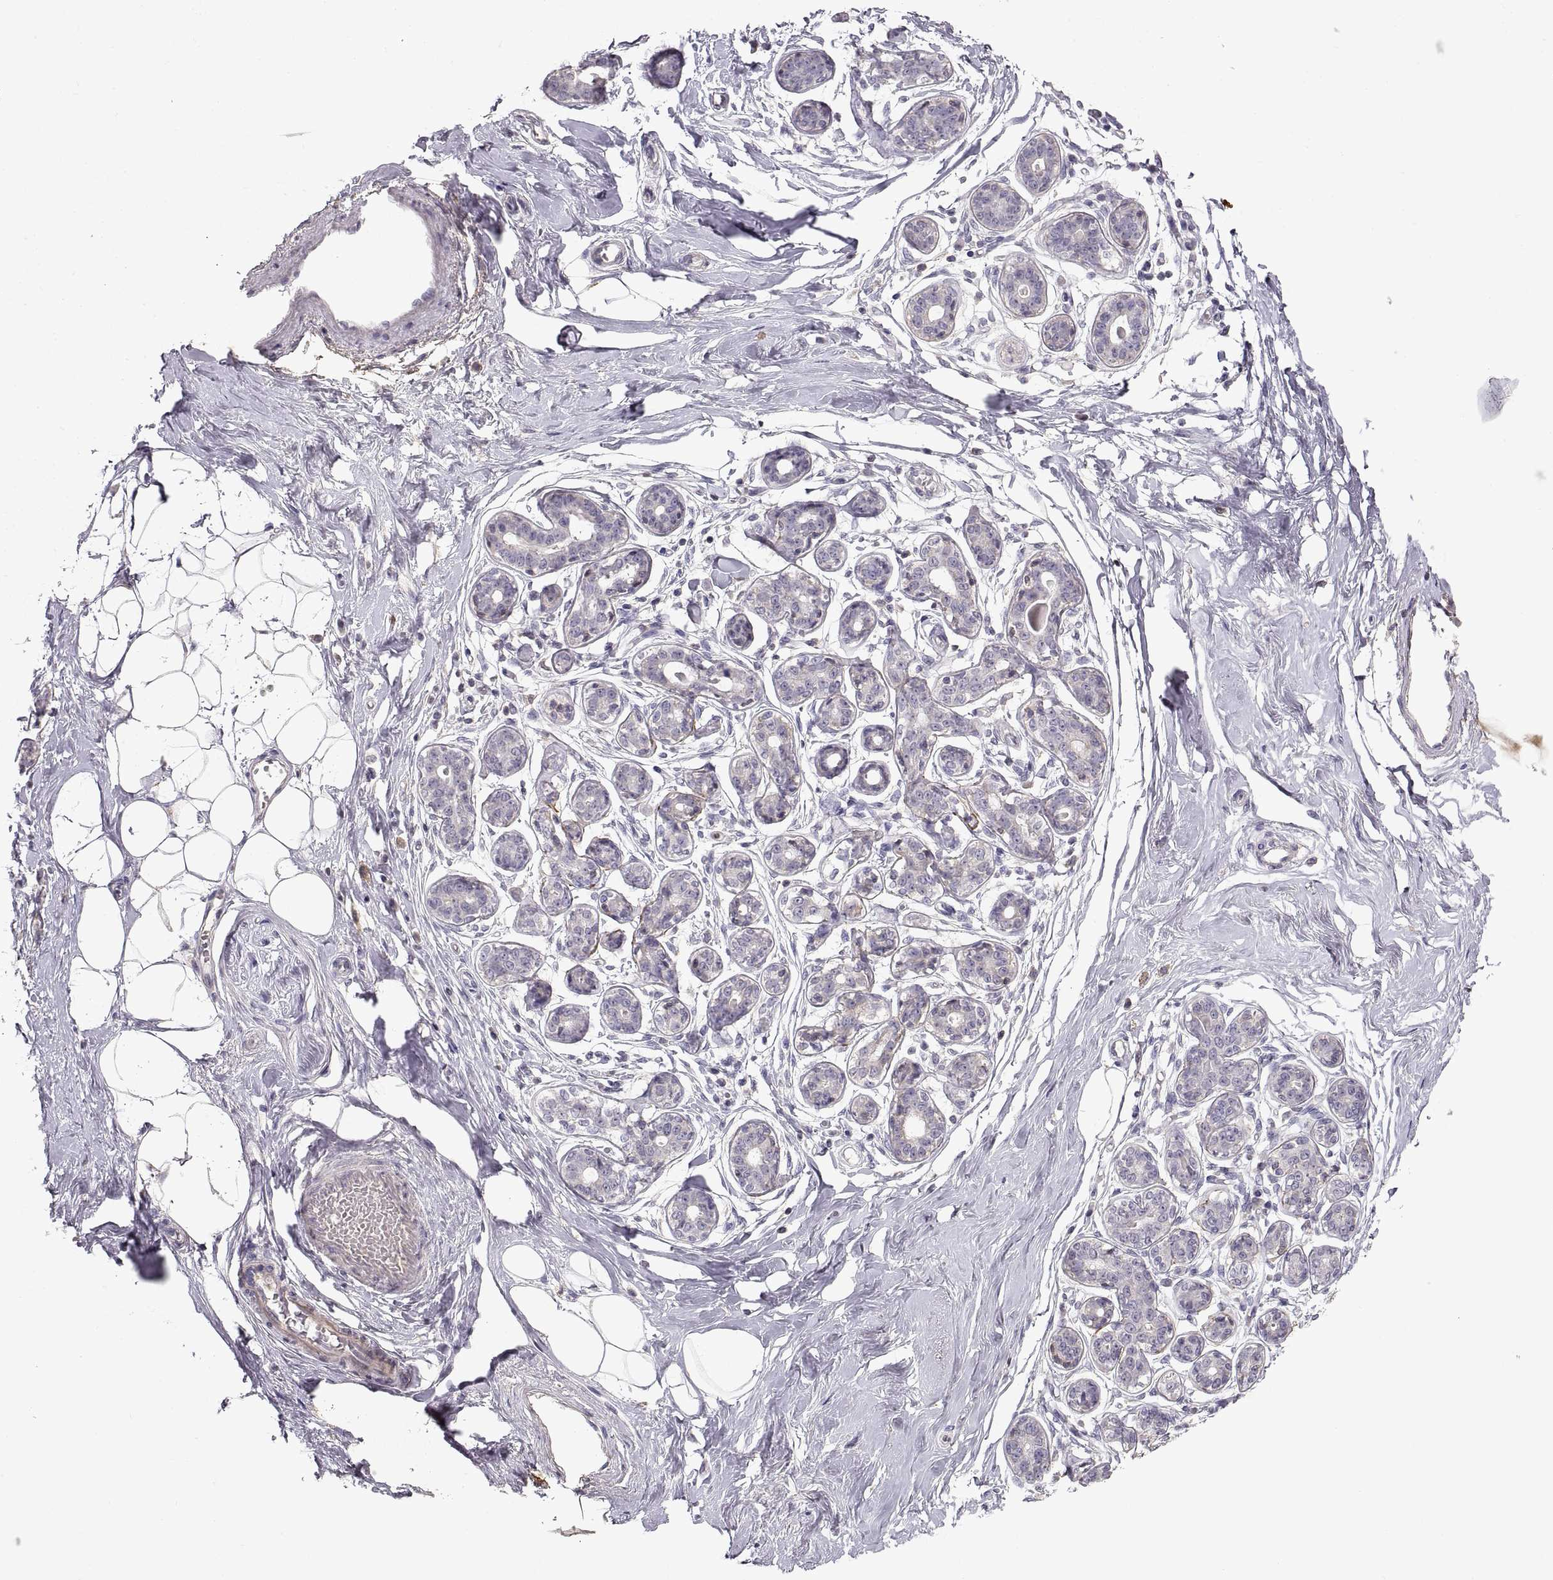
{"staining": {"intensity": "negative", "quantity": "none", "location": "none"}, "tissue": "breast", "cell_type": "Adipocytes", "image_type": "normal", "snomed": [{"axis": "morphology", "description": "Normal tissue, NOS"}, {"axis": "topography", "description": "Skin"}, {"axis": "topography", "description": "Breast"}], "caption": "Immunohistochemical staining of normal human breast reveals no significant expression in adipocytes. (Brightfield microscopy of DAB (3,3'-diaminobenzidine) immunohistochemistry at high magnification).", "gene": "ADAM11", "patient": {"sex": "female", "age": 43}}